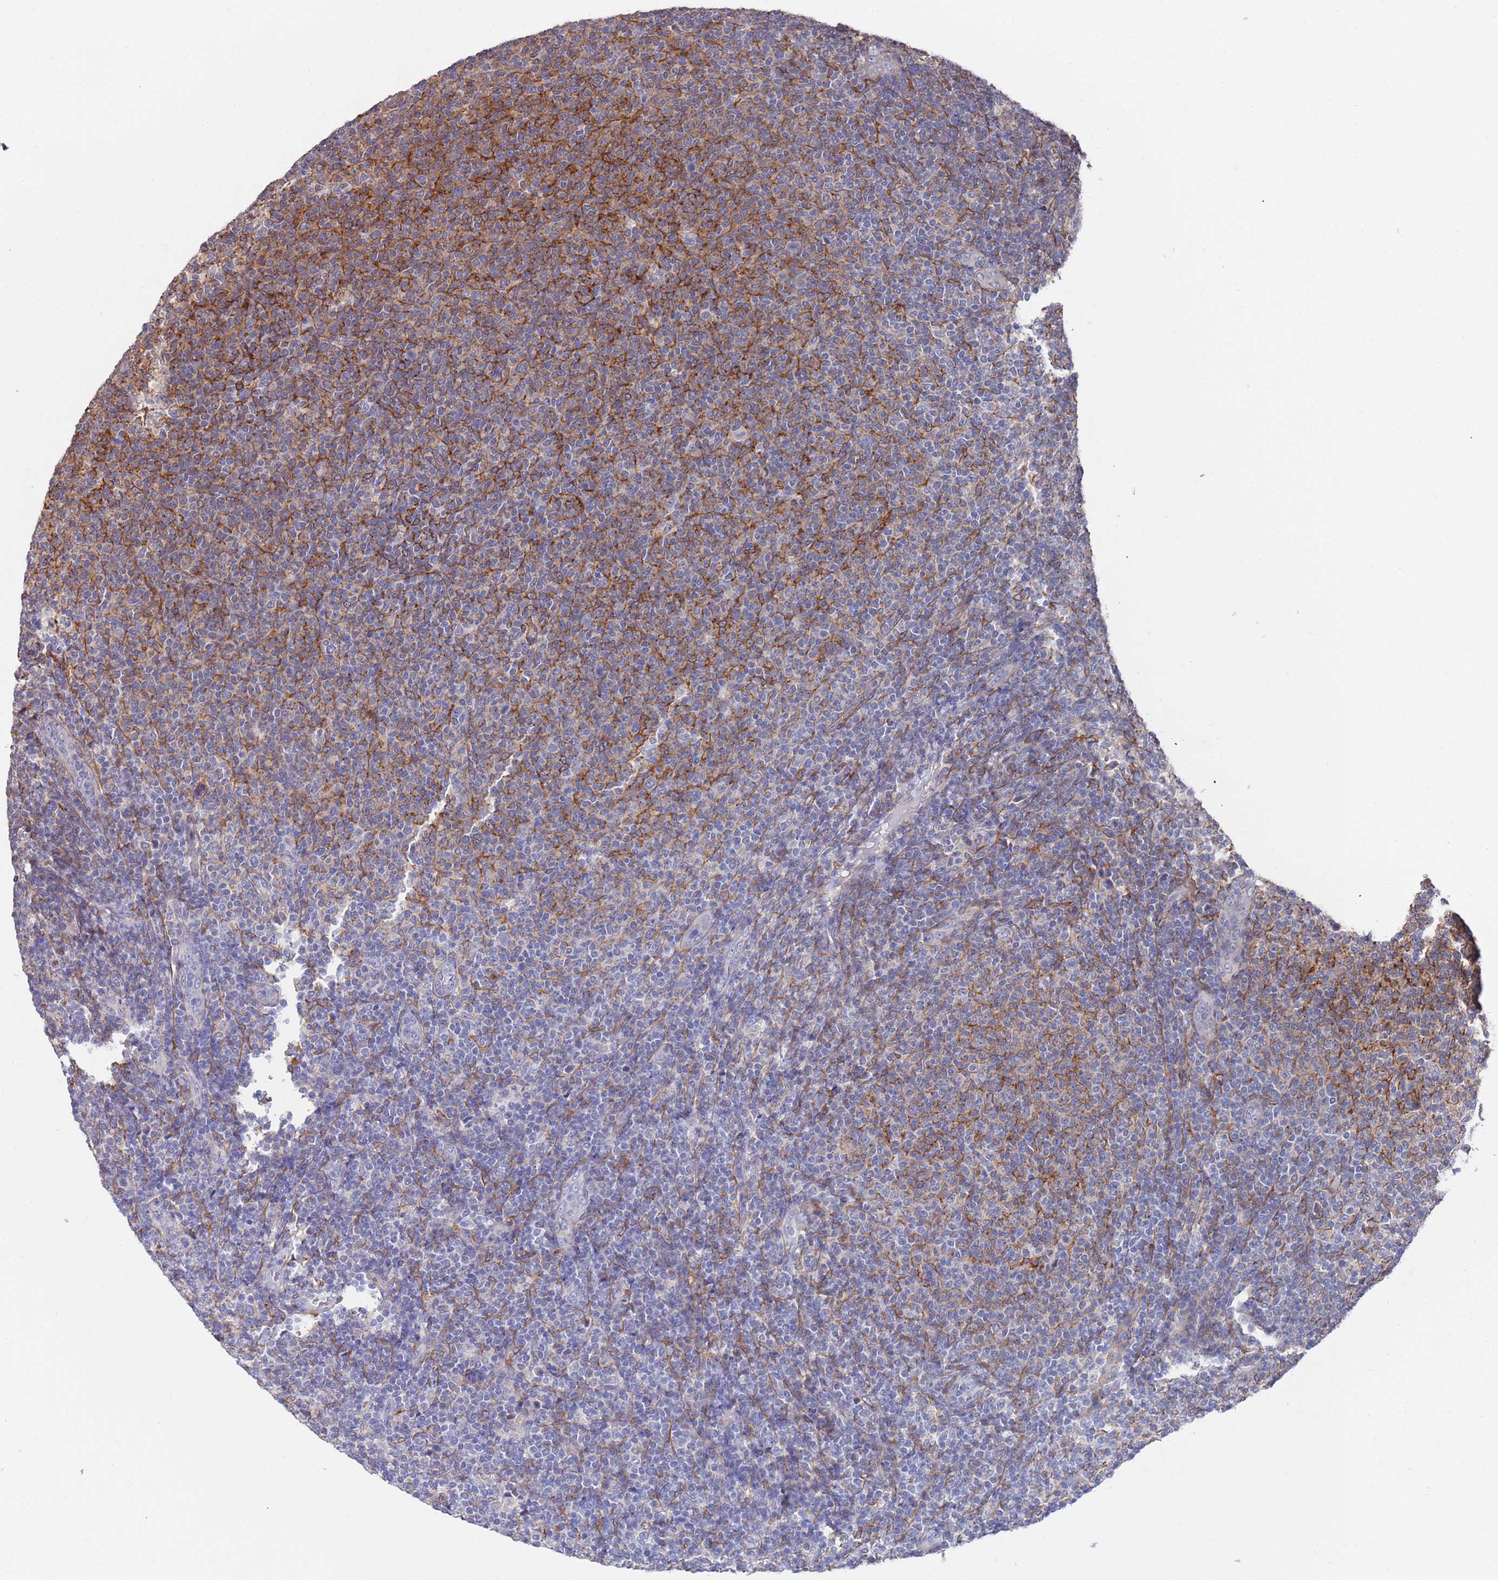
{"staining": {"intensity": "negative", "quantity": "none", "location": "none"}, "tissue": "lymphoma", "cell_type": "Tumor cells", "image_type": "cancer", "snomed": [{"axis": "morphology", "description": "Malignant lymphoma, non-Hodgkin's type, Low grade"}, {"axis": "topography", "description": "Lymph node"}], "caption": "An IHC photomicrograph of malignant lymphoma, non-Hodgkin's type (low-grade) is shown. There is no staining in tumor cells of malignant lymphoma, non-Hodgkin's type (low-grade). (DAB (3,3'-diaminobenzidine) IHC visualized using brightfield microscopy, high magnification).", "gene": "ANK2", "patient": {"sex": "male", "age": 66}}